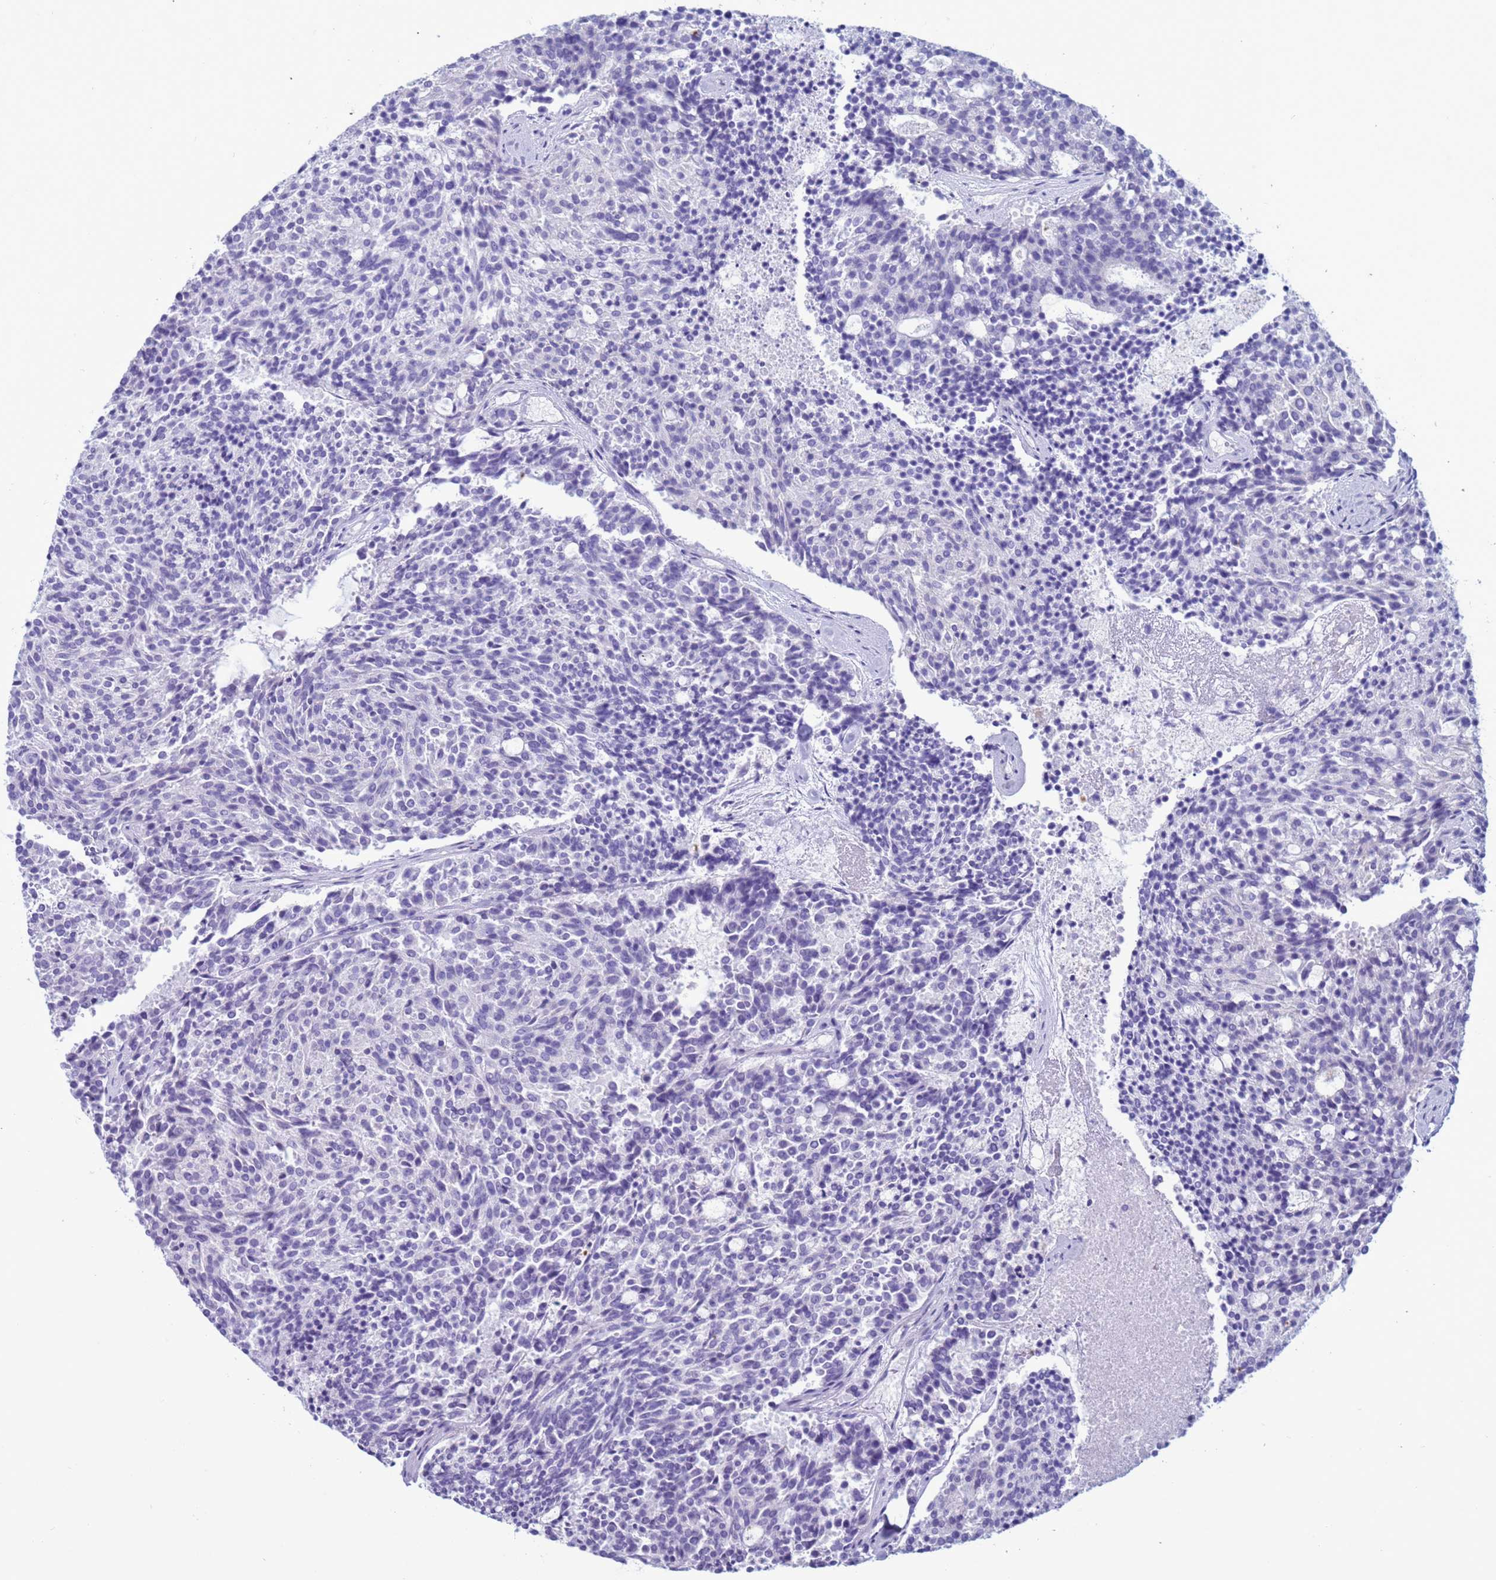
{"staining": {"intensity": "negative", "quantity": "none", "location": "none"}, "tissue": "carcinoid", "cell_type": "Tumor cells", "image_type": "cancer", "snomed": [{"axis": "morphology", "description": "Carcinoid, malignant, NOS"}, {"axis": "topography", "description": "Pancreas"}], "caption": "Histopathology image shows no protein expression in tumor cells of malignant carcinoid tissue.", "gene": "CST4", "patient": {"sex": "female", "age": 54}}